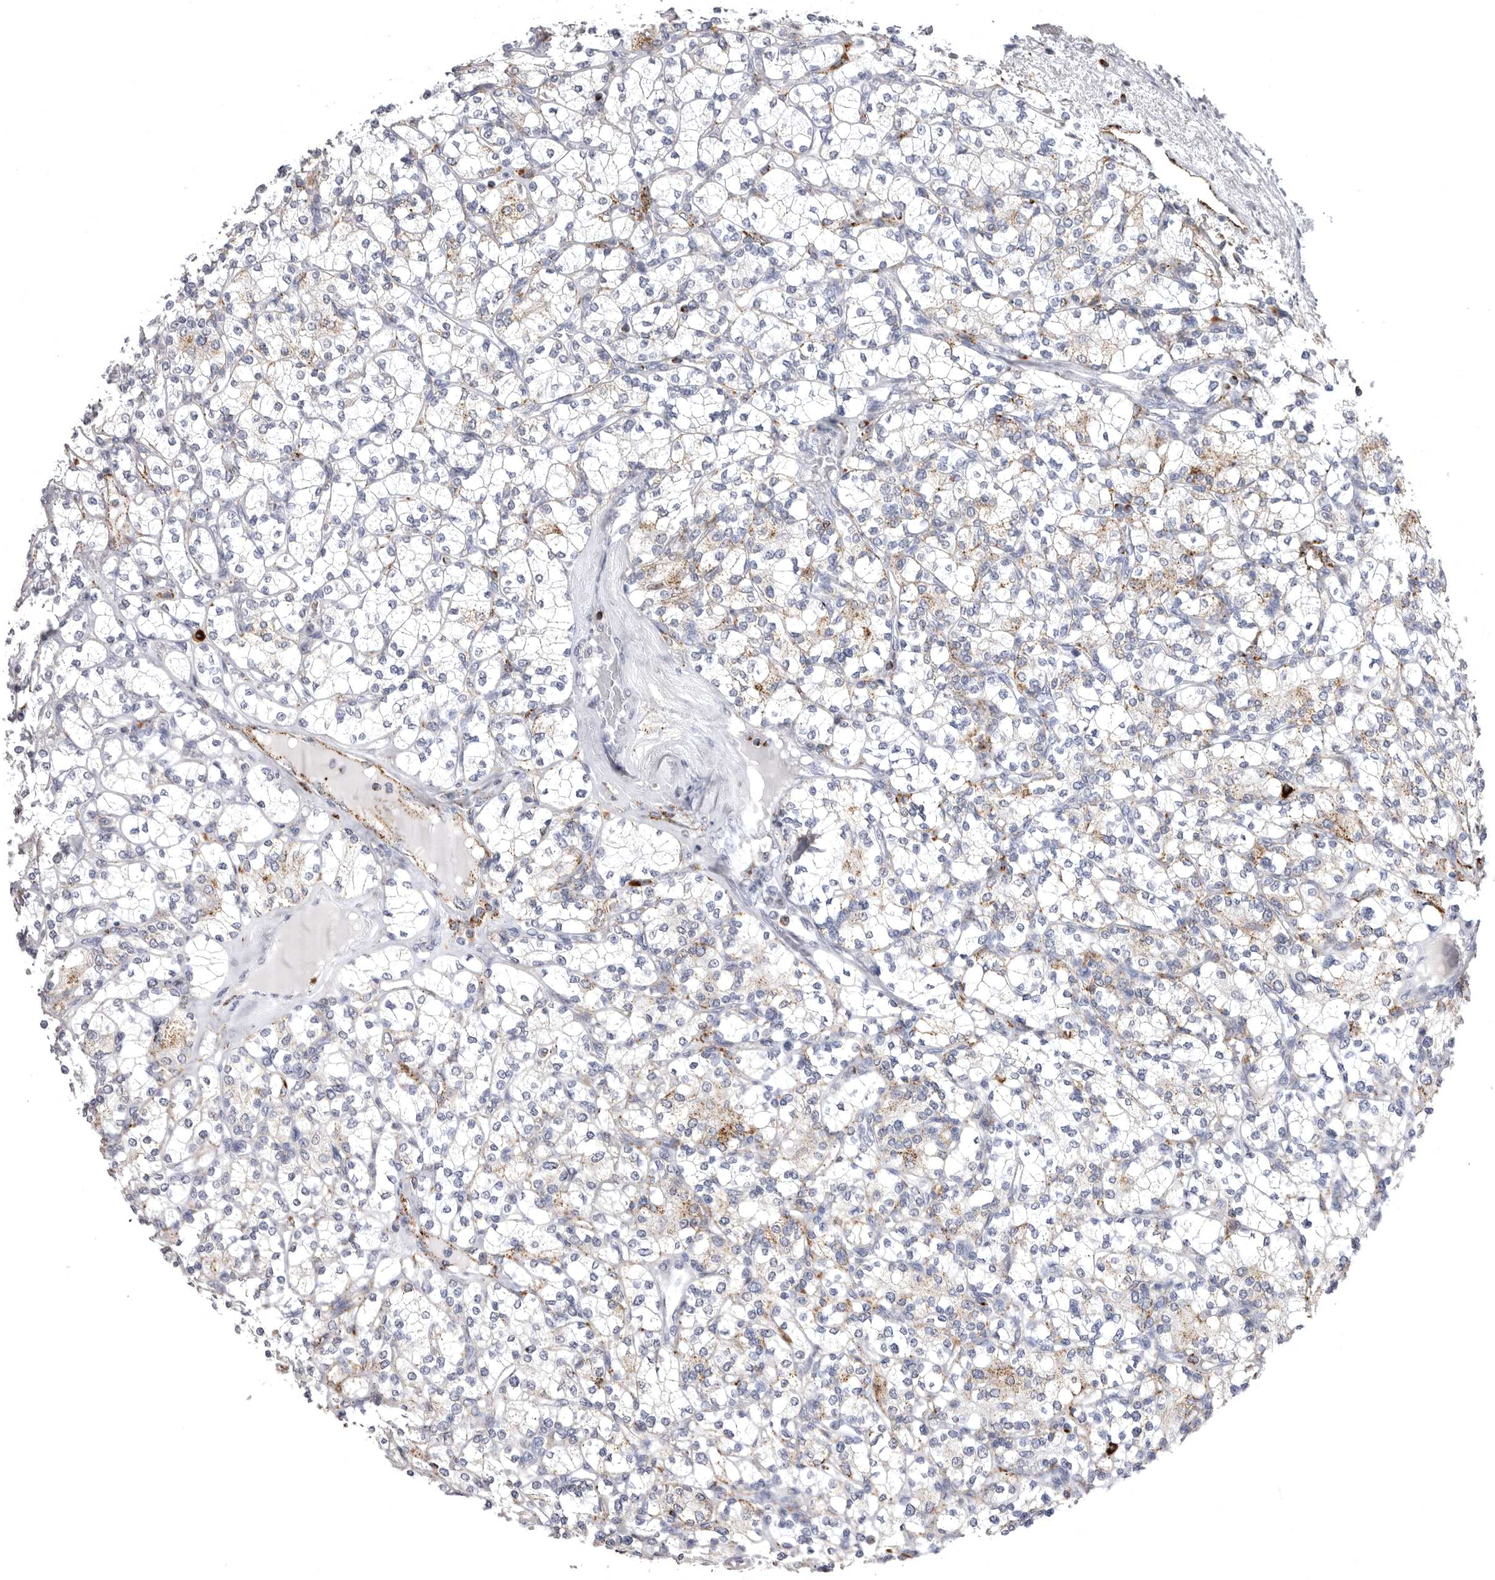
{"staining": {"intensity": "moderate", "quantity": "<25%", "location": "cytoplasmic/membranous"}, "tissue": "renal cancer", "cell_type": "Tumor cells", "image_type": "cancer", "snomed": [{"axis": "morphology", "description": "Adenocarcinoma, NOS"}, {"axis": "topography", "description": "Kidney"}], "caption": "The micrograph shows a brown stain indicating the presence of a protein in the cytoplasmic/membranous of tumor cells in adenocarcinoma (renal).", "gene": "PSPN", "patient": {"sex": "male", "age": 77}}